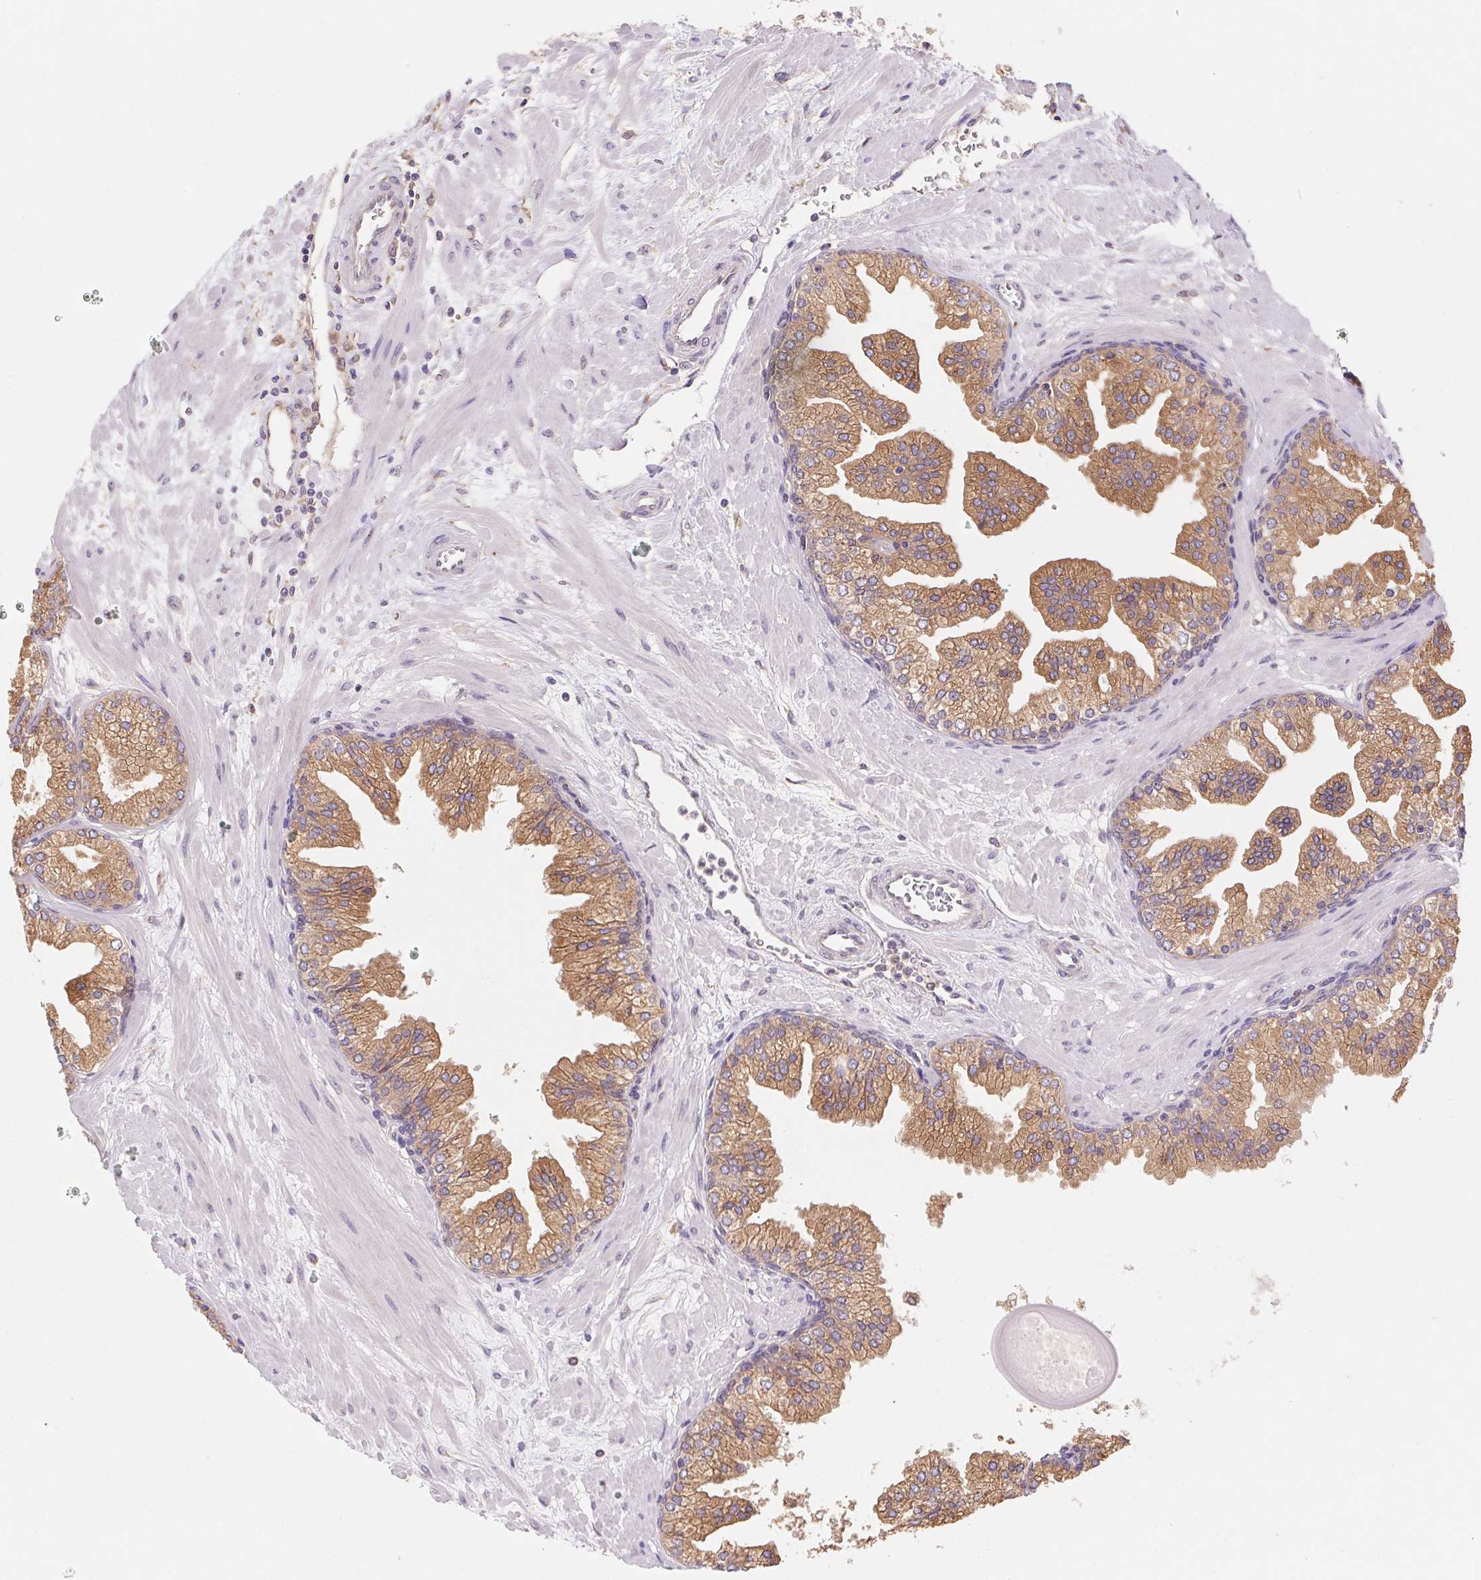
{"staining": {"intensity": "moderate", "quantity": ">75%", "location": "cytoplasmic/membranous"}, "tissue": "prostate", "cell_type": "Glandular cells", "image_type": "normal", "snomed": [{"axis": "morphology", "description": "Normal tissue, NOS"}, {"axis": "topography", "description": "Prostate"}, {"axis": "topography", "description": "Peripheral nerve tissue"}], "caption": "The image shows staining of unremarkable prostate, revealing moderate cytoplasmic/membranous protein expression (brown color) within glandular cells. The staining was performed using DAB (3,3'-diaminobenzidine) to visualize the protein expression in brown, while the nuclei were stained in blue with hematoxylin (Magnification: 20x).", "gene": "RAB1A", "patient": {"sex": "male", "age": 61}}